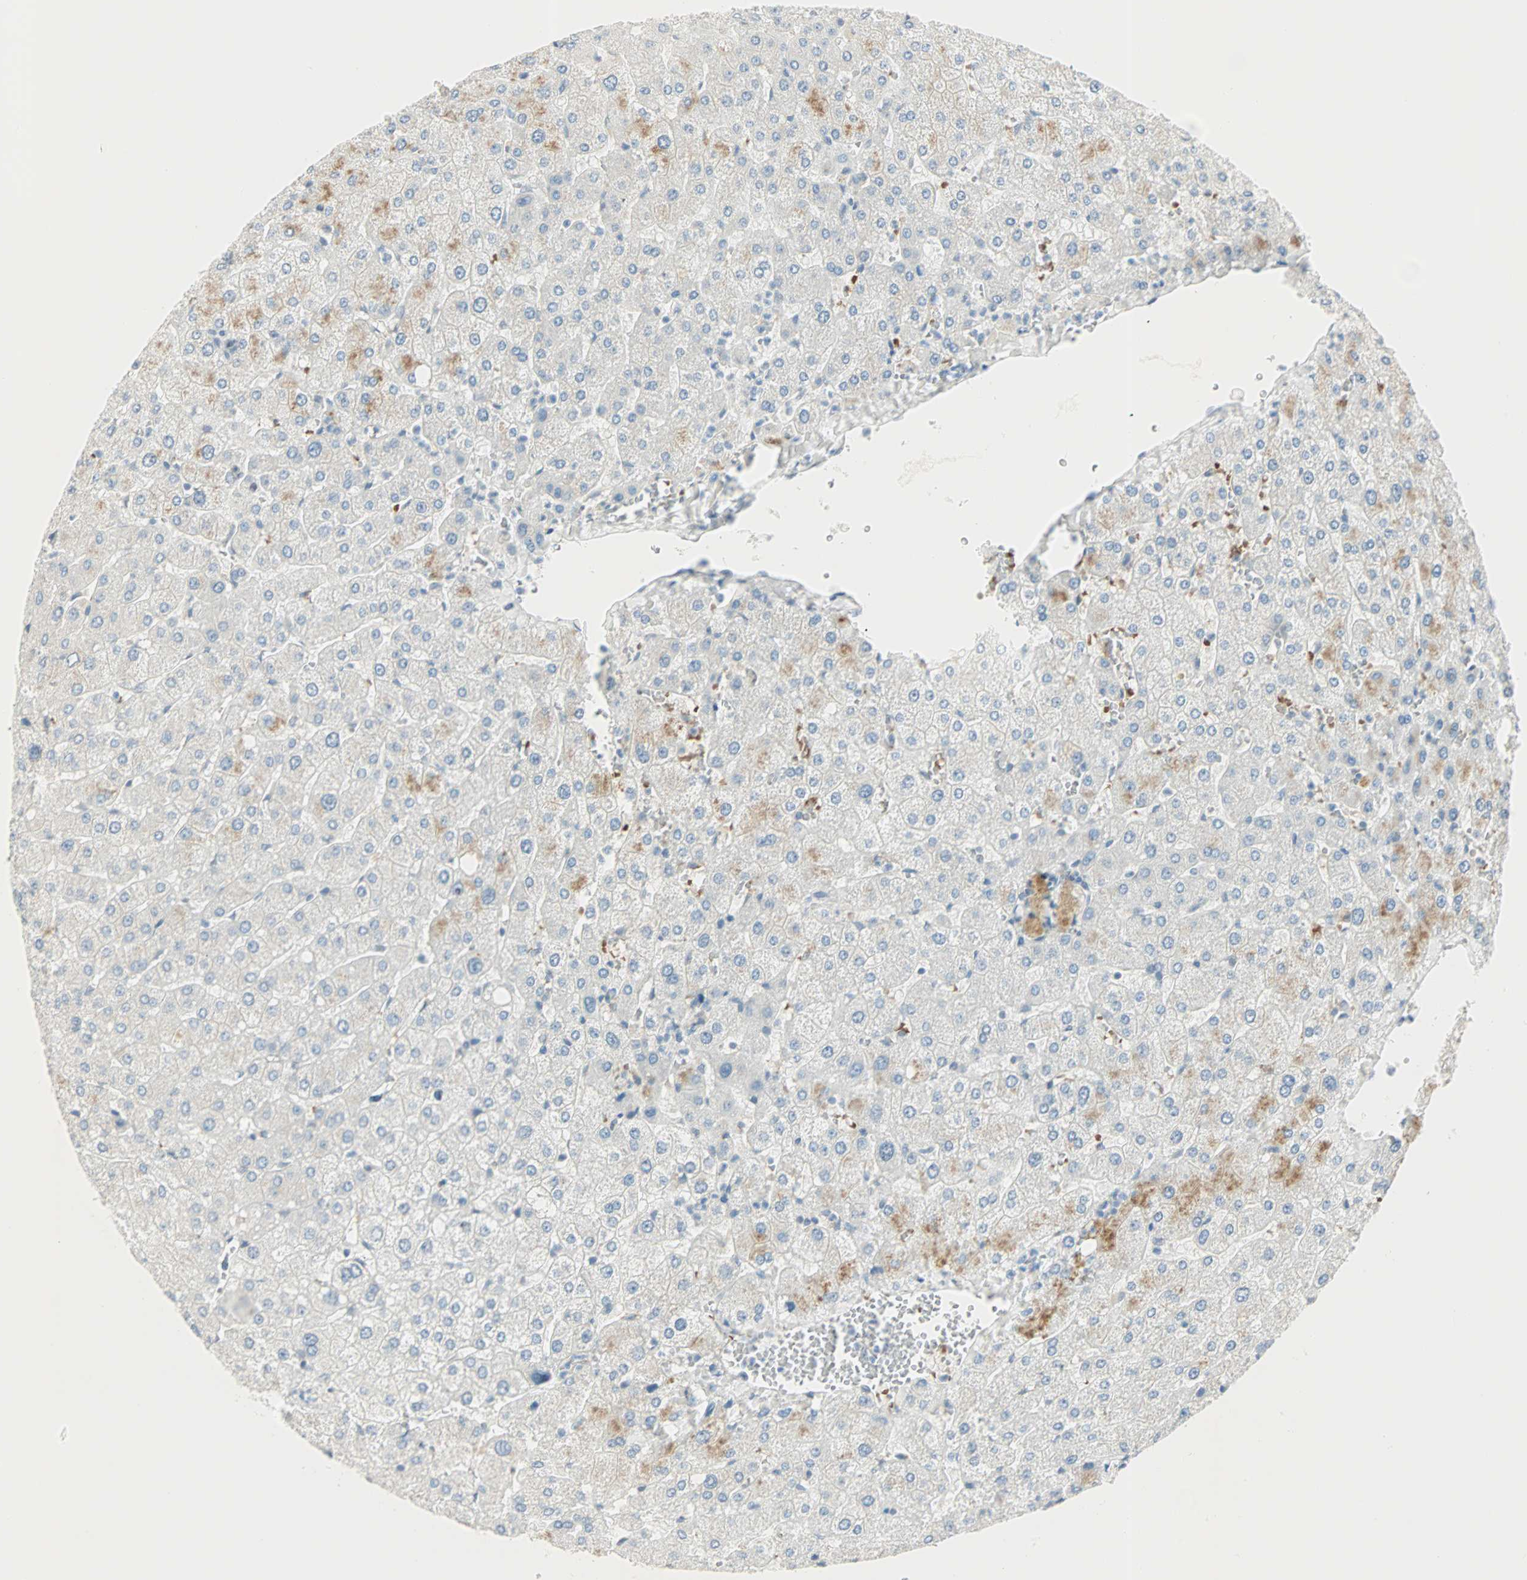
{"staining": {"intensity": "weak", "quantity": "<25%", "location": "cytoplasmic/membranous"}, "tissue": "liver", "cell_type": "Hepatocytes", "image_type": "normal", "snomed": [{"axis": "morphology", "description": "Normal tissue, NOS"}, {"axis": "topography", "description": "Liver"}], "caption": "Hepatocytes show no significant protein positivity in unremarkable liver.", "gene": "BCAN", "patient": {"sex": "male", "age": 55}}